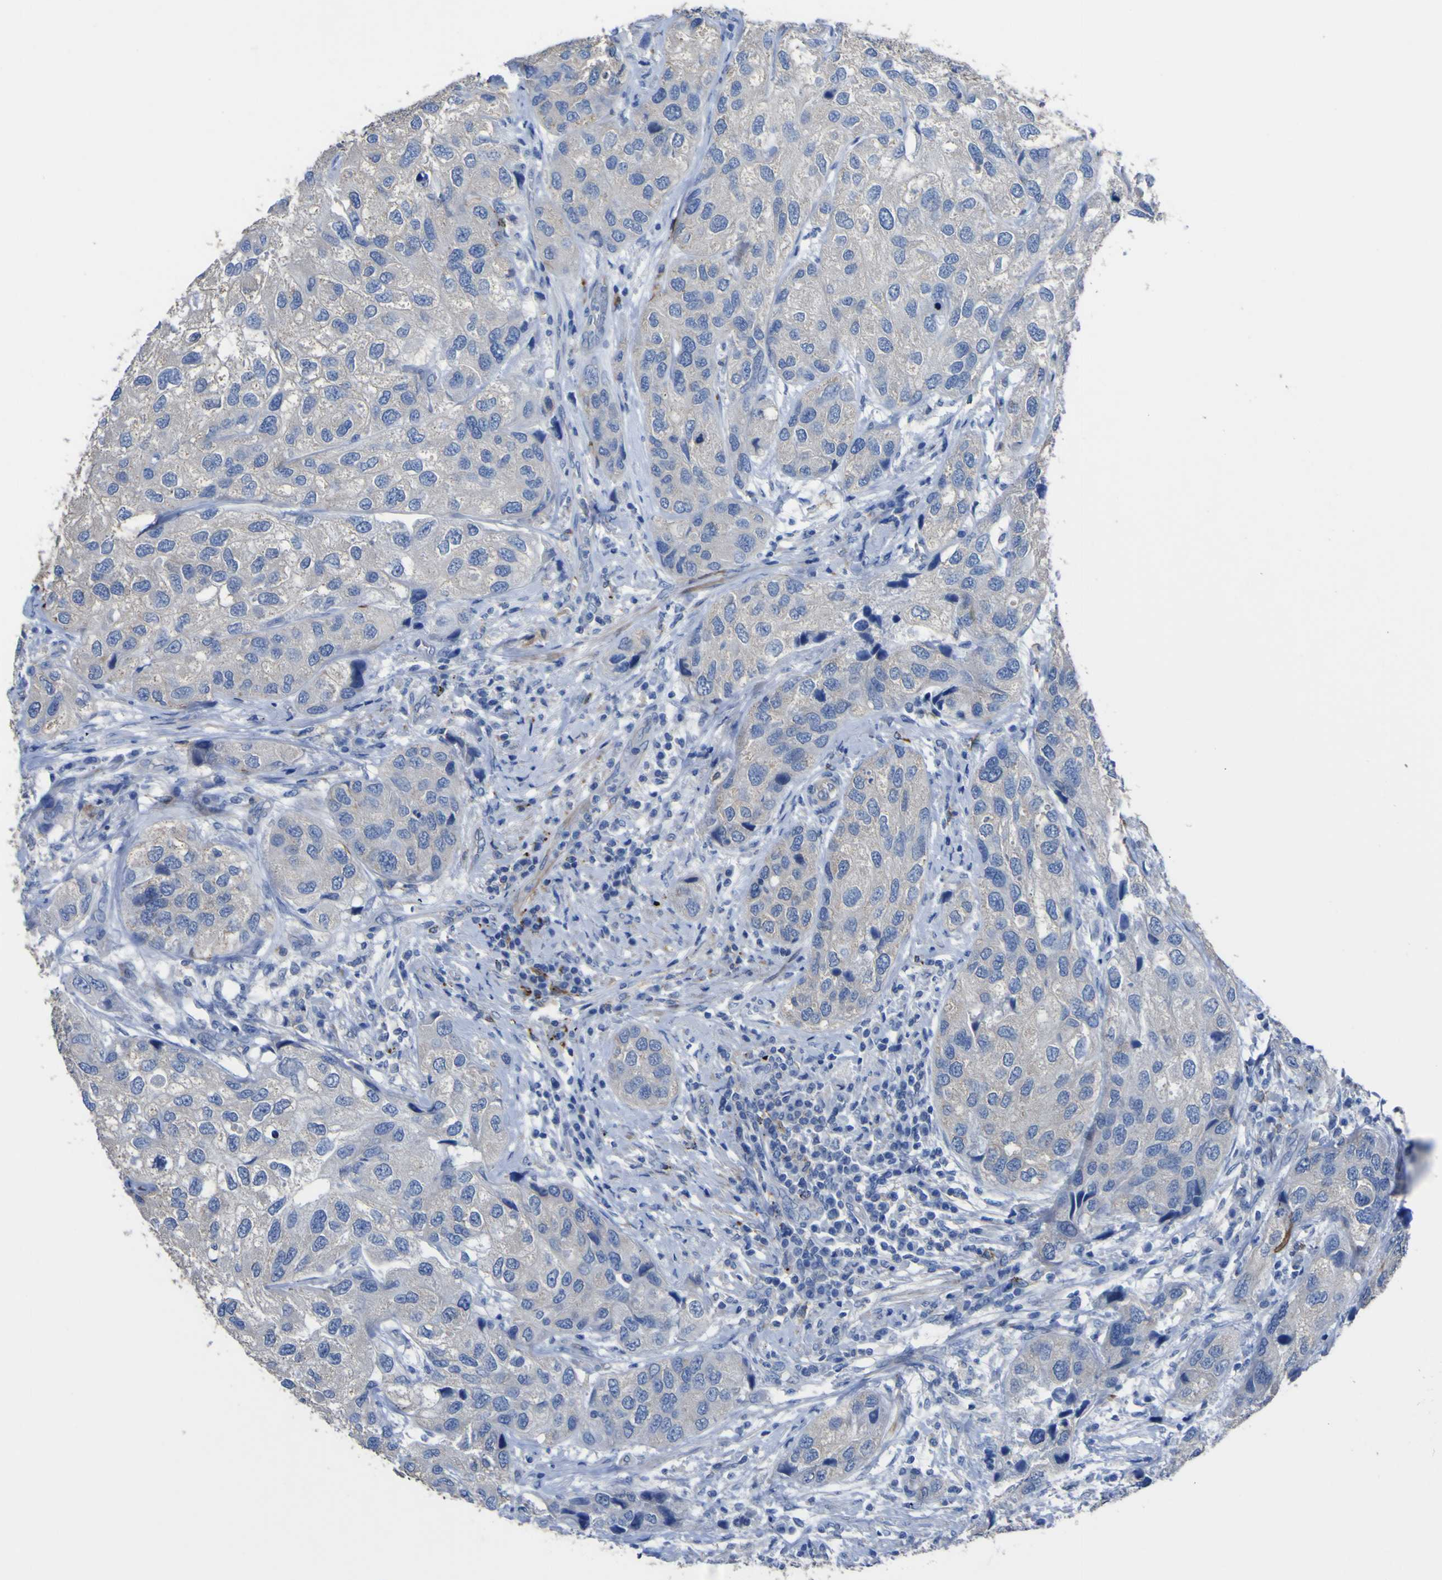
{"staining": {"intensity": "weak", "quantity": "<25%", "location": "cytoplasmic/membranous"}, "tissue": "urothelial cancer", "cell_type": "Tumor cells", "image_type": "cancer", "snomed": [{"axis": "morphology", "description": "Urothelial carcinoma, High grade"}, {"axis": "topography", "description": "Urinary bladder"}], "caption": "IHC histopathology image of neoplastic tissue: human urothelial carcinoma (high-grade) stained with DAB (3,3'-diaminobenzidine) exhibits no significant protein staining in tumor cells.", "gene": "AGO4", "patient": {"sex": "female", "age": 64}}